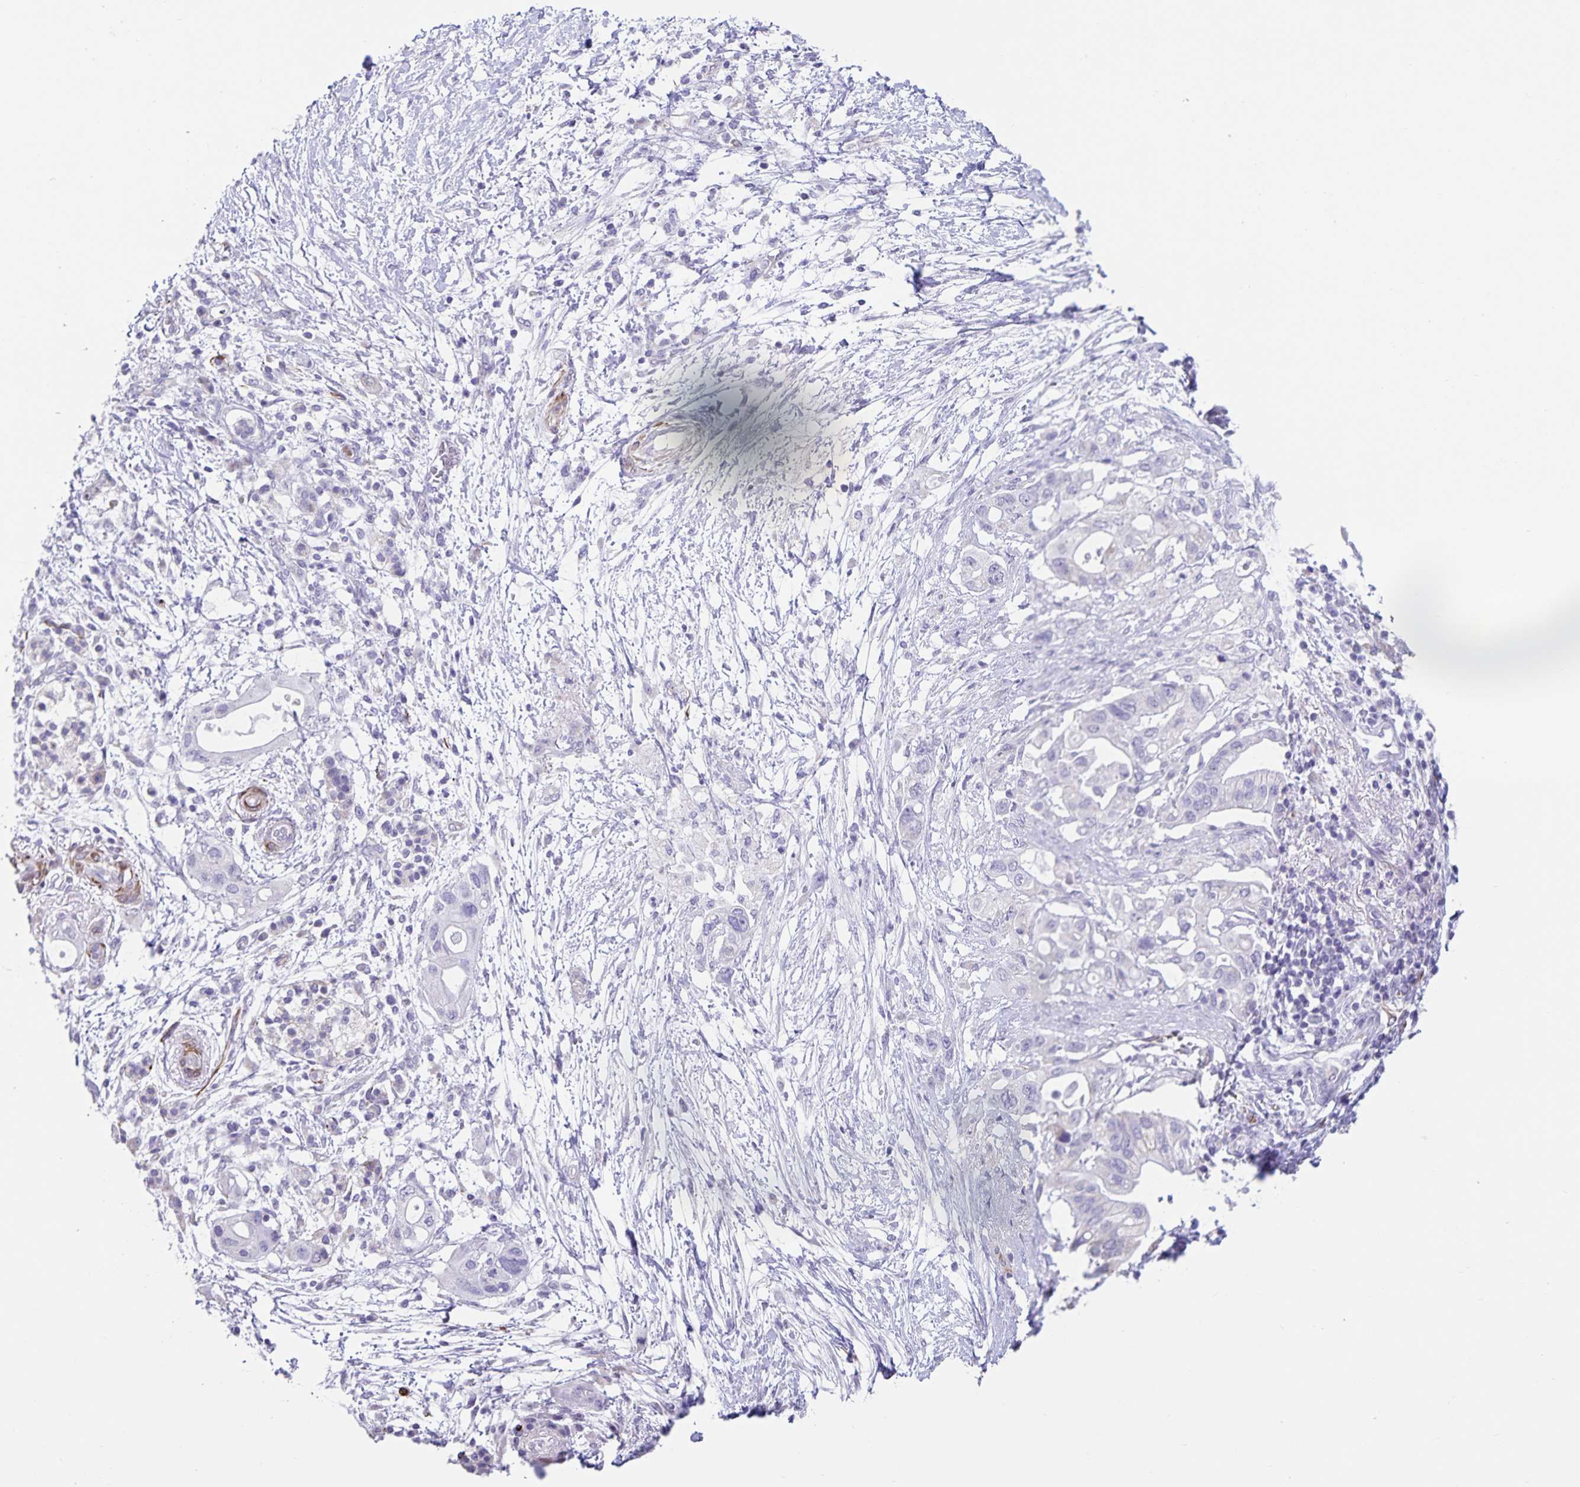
{"staining": {"intensity": "negative", "quantity": "none", "location": "none"}, "tissue": "pancreatic cancer", "cell_type": "Tumor cells", "image_type": "cancer", "snomed": [{"axis": "morphology", "description": "Adenocarcinoma, NOS"}, {"axis": "topography", "description": "Pancreas"}], "caption": "The image exhibits no staining of tumor cells in pancreatic cancer.", "gene": "SYNM", "patient": {"sex": "female", "age": 72}}